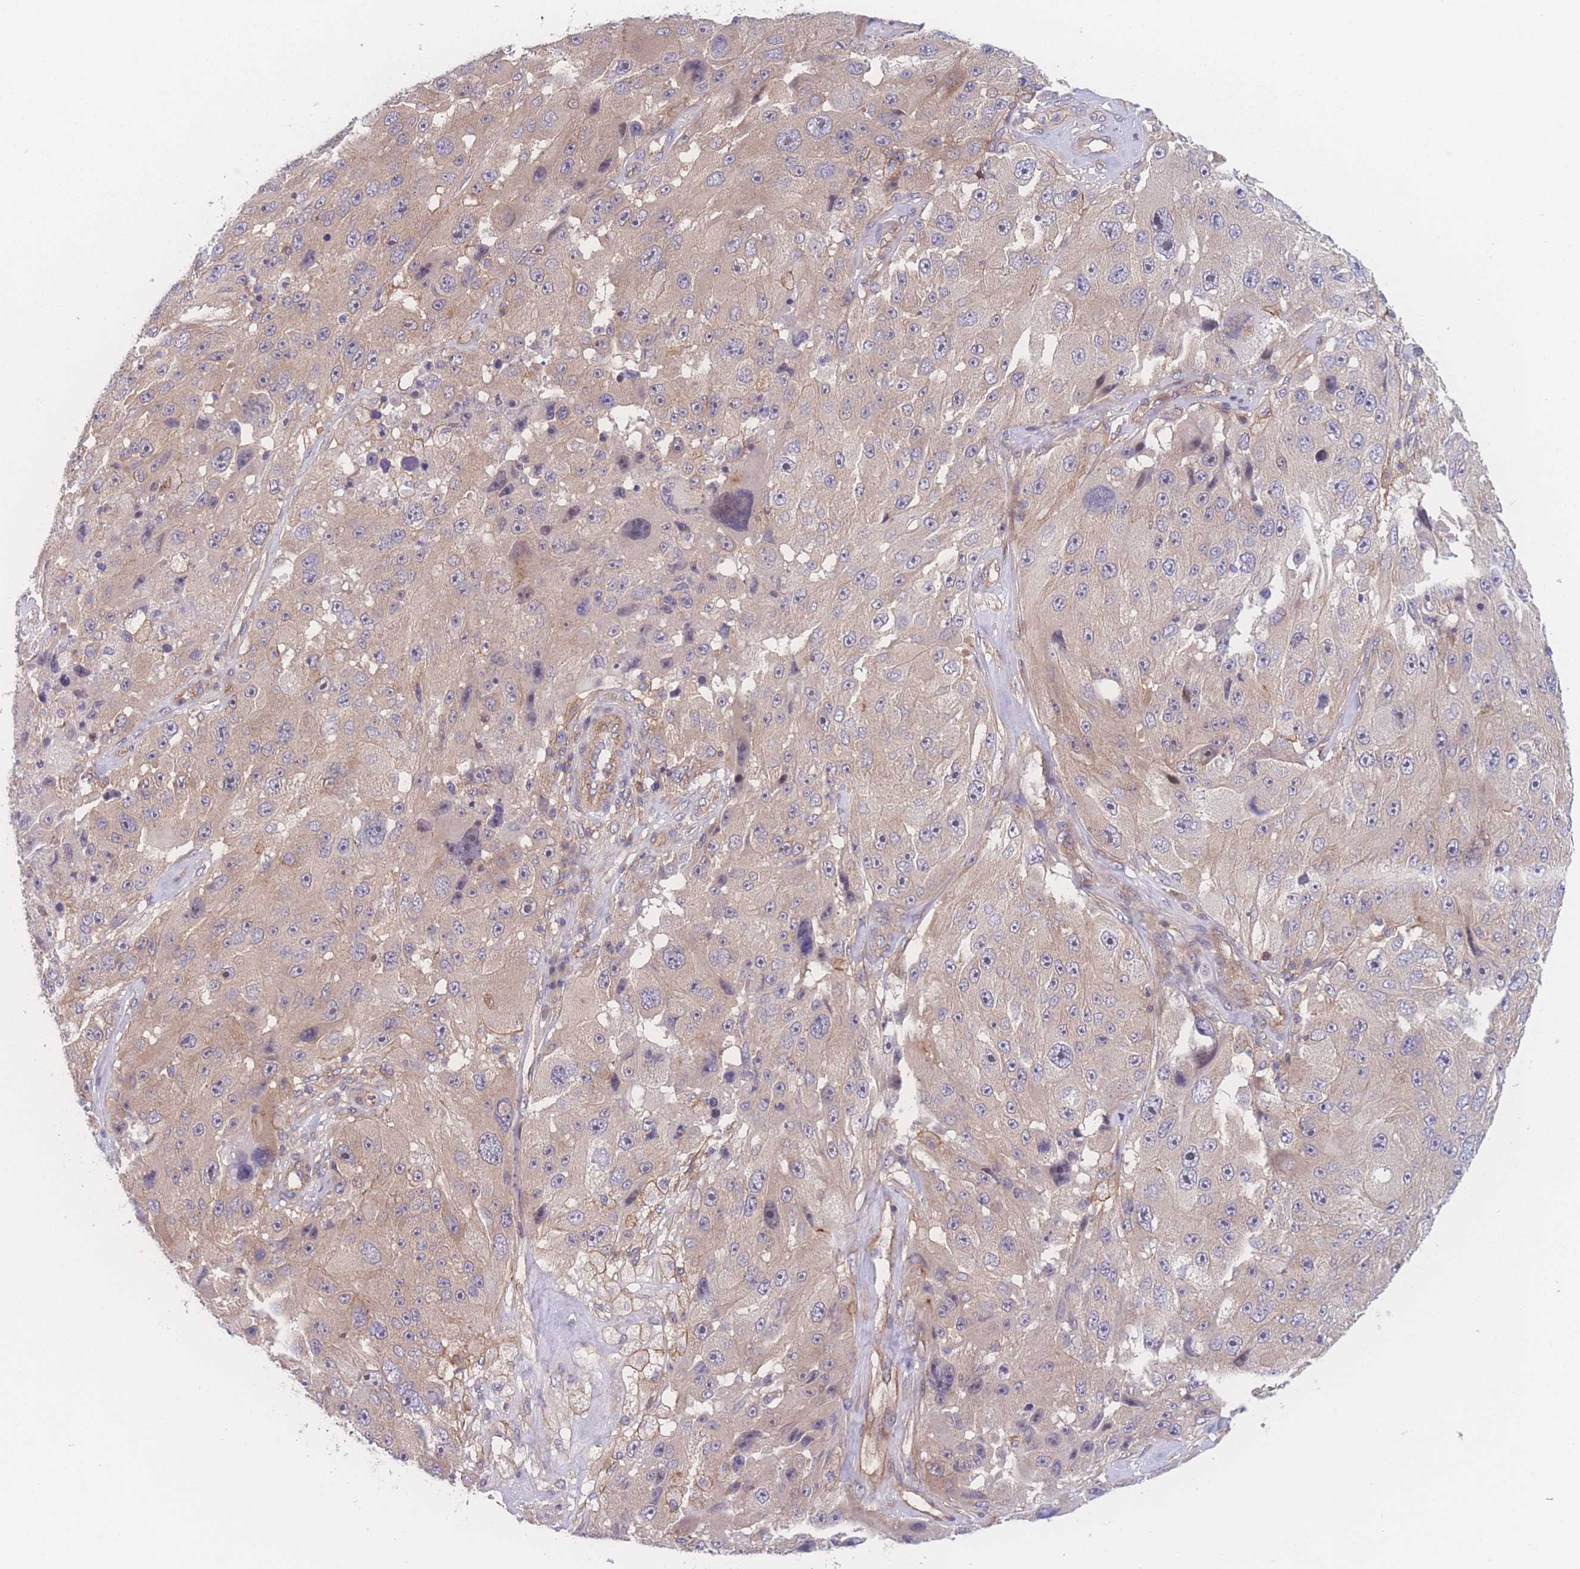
{"staining": {"intensity": "negative", "quantity": "none", "location": "none"}, "tissue": "melanoma", "cell_type": "Tumor cells", "image_type": "cancer", "snomed": [{"axis": "morphology", "description": "Malignant melanoma, Metastatic site"}, {"axis": "topography", "description": "Lymph node"}], "caption": "Melanoma was stained to show a protein in brown. There is no significant staining in tumor cells.", "gene": "CFAP97", "patient": {"sex": "male", "age": 62}}